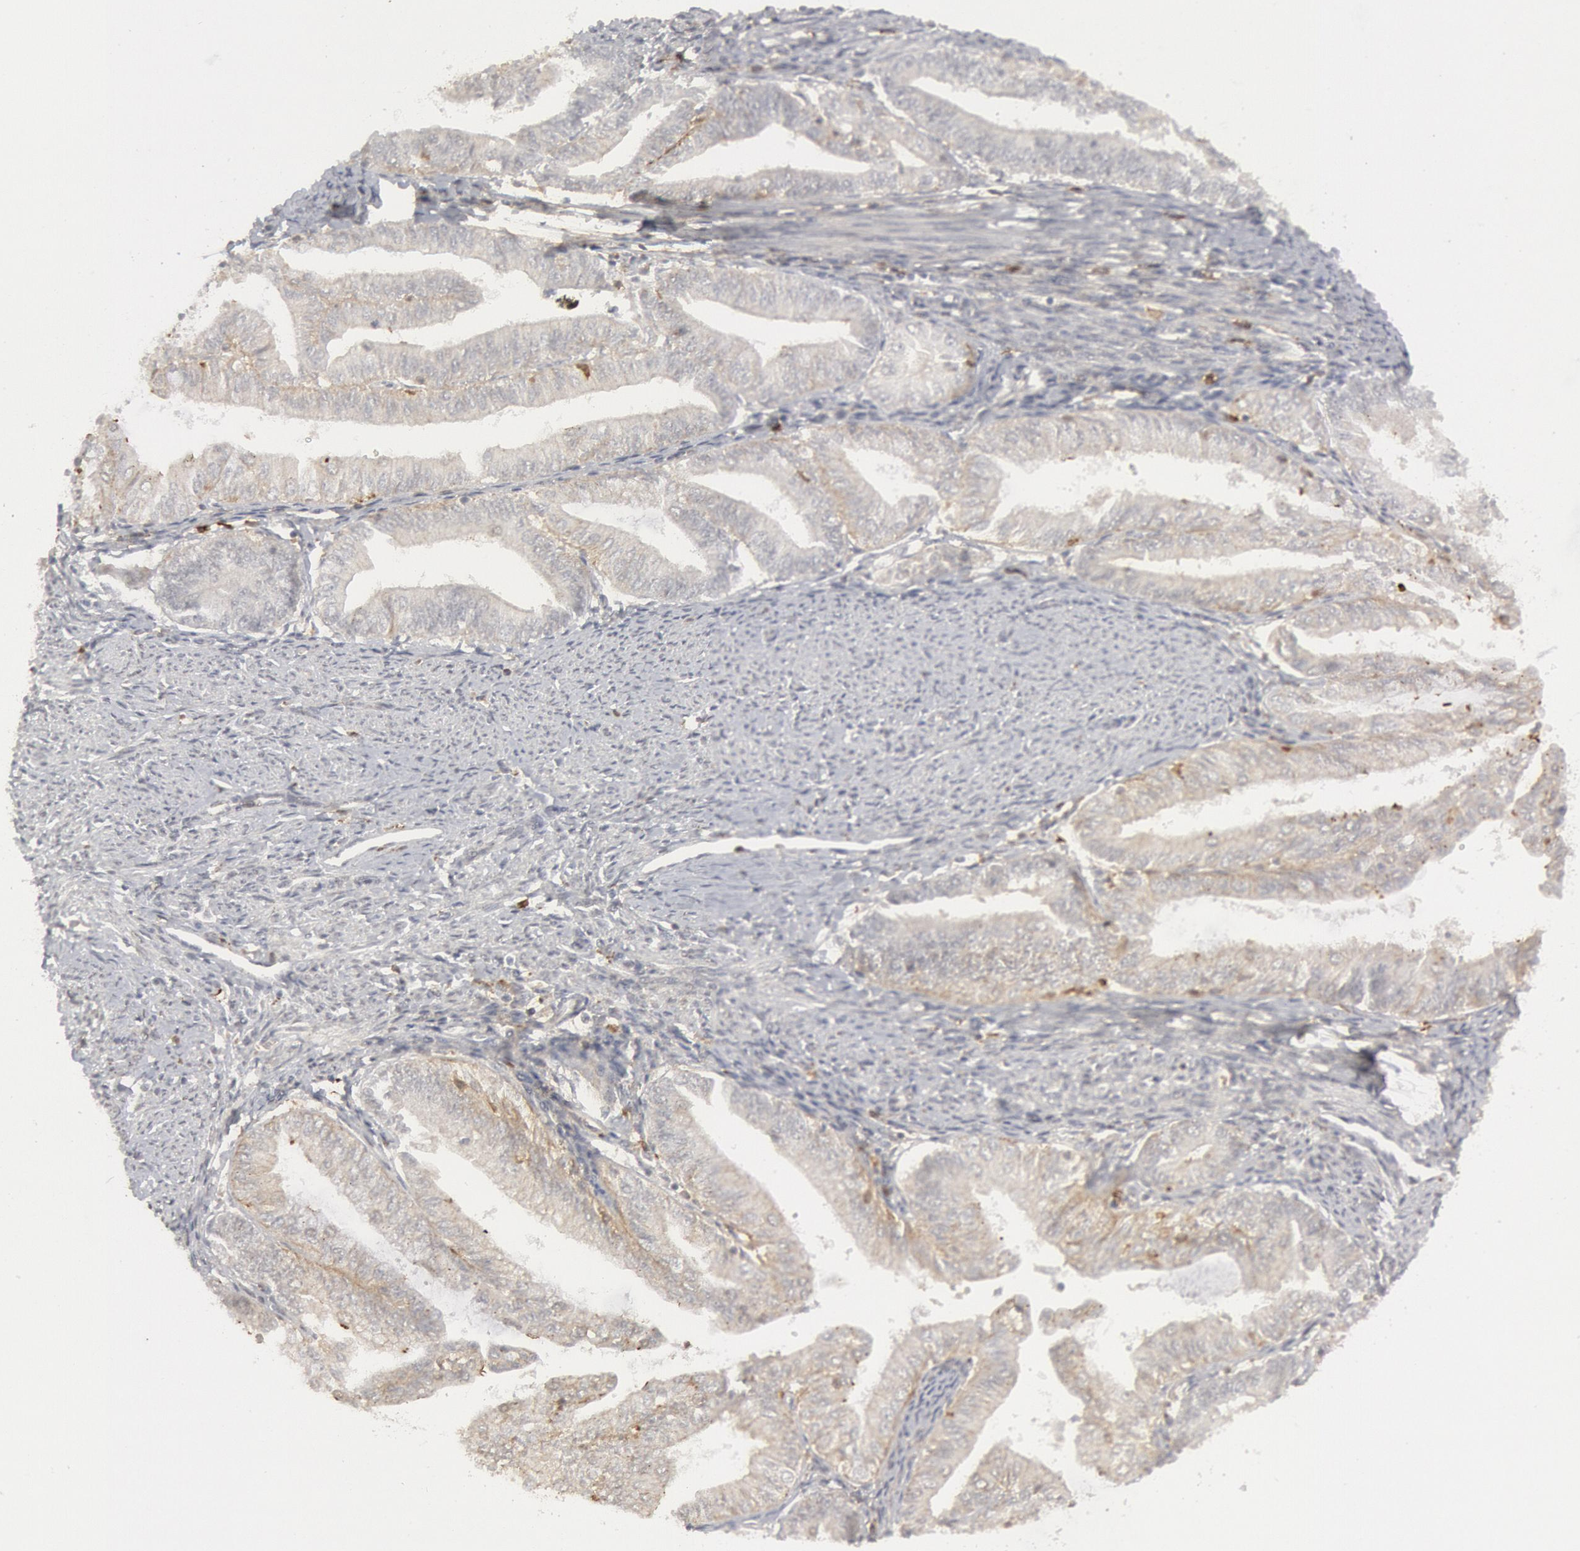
{"staining": {"intensity": "negative", "quantity": "none", "location": "none"}, "tissue": "endometrial cancer", "cell_type": "Tumor cells", "image_type": "cancer", "snomed": [{"axis": "morphology", "description": "Adenocarcinoma, NOS"}, {"axis": "topography", "description": "Endometrium"}], "caption": "Tumor cells show no significant protein staining in endometrial adenocarcinoma. Nuclei are stained in blue.", "gene": "C1QC", "patient": {"sex": "female", "age": 66}}